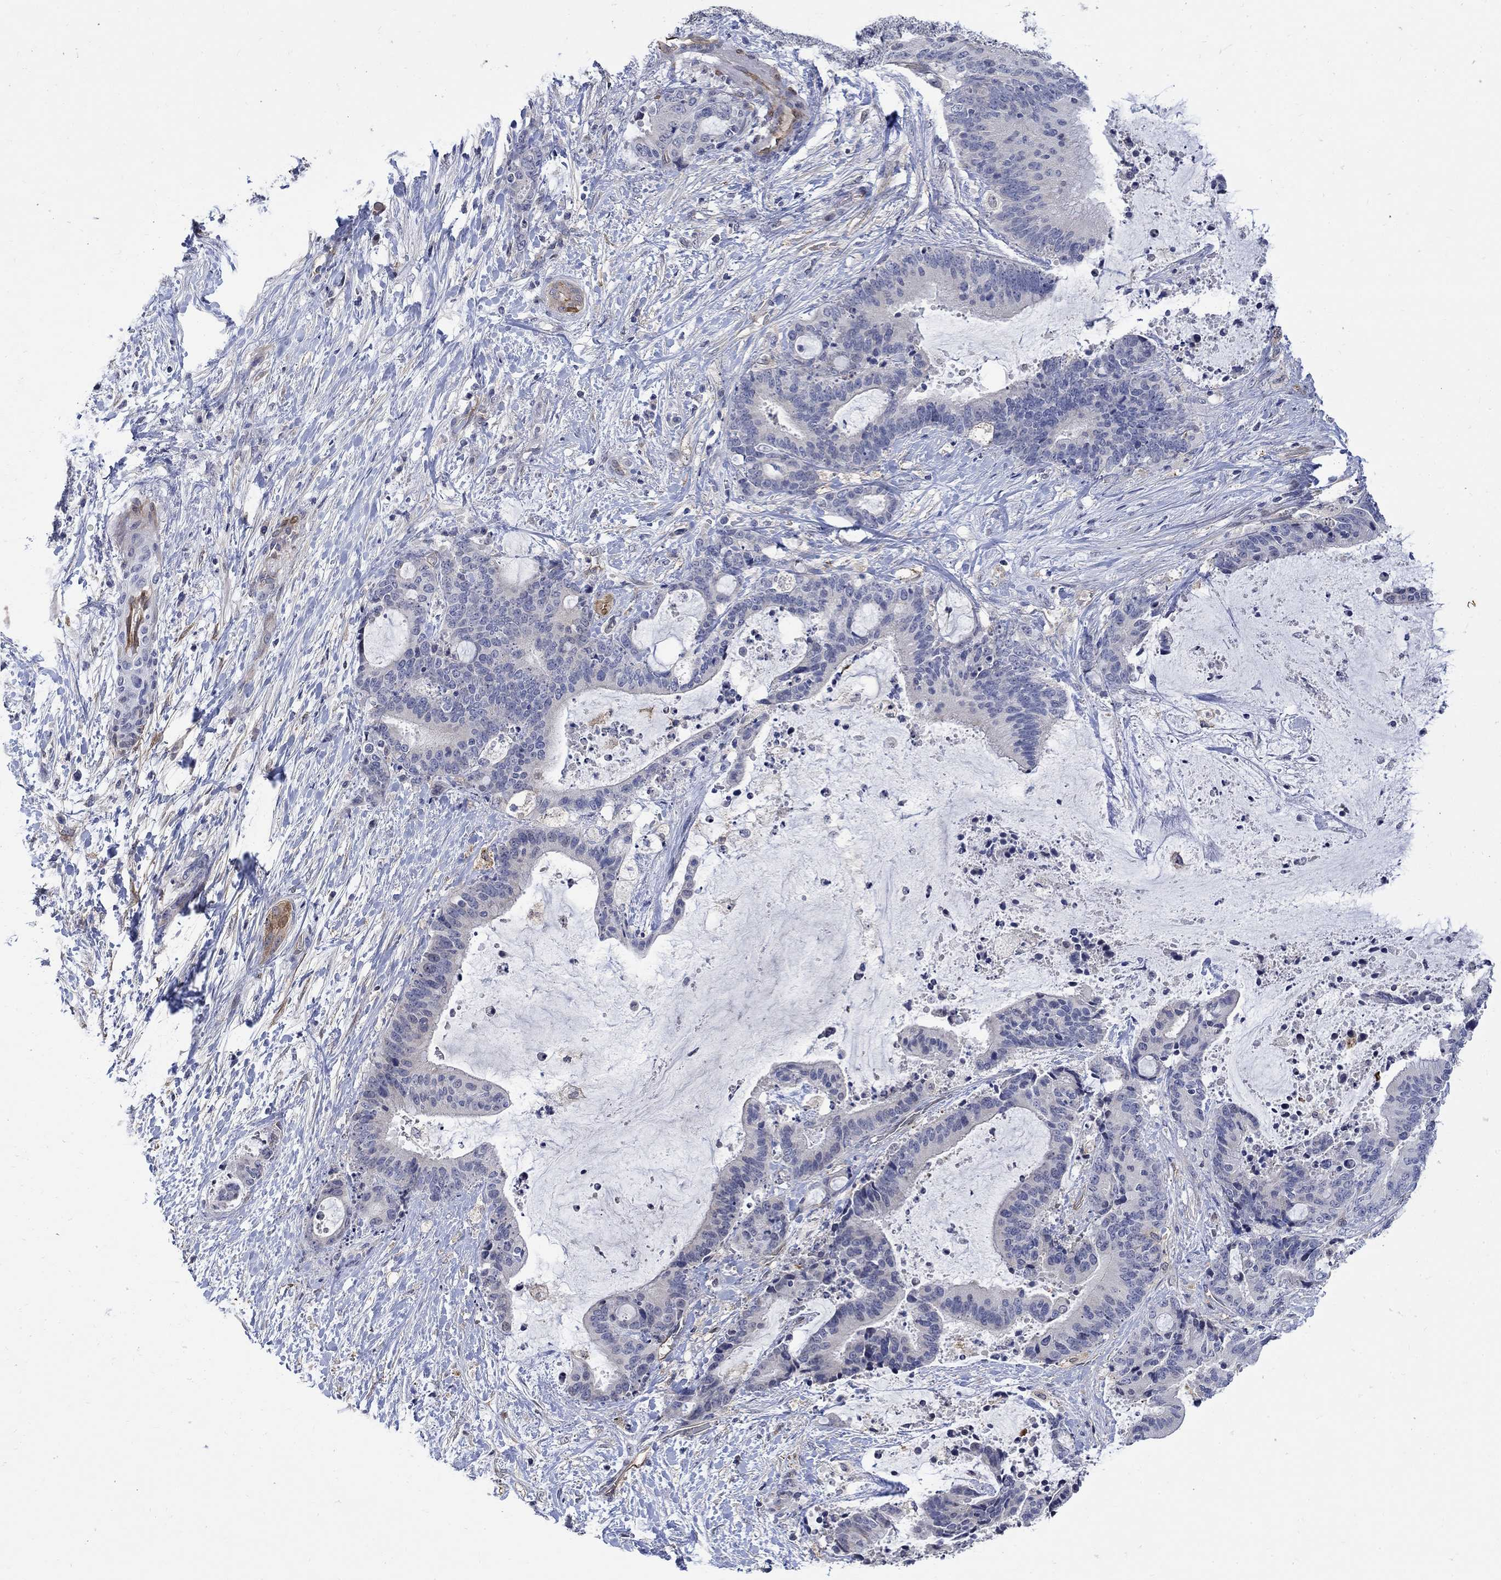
{"staining": {"intensity": "negative", "quantity": "none", "location": "none"}, "tissue": "liver cancer", "cell_type": "Tumor cells", "image_type": "cancer", "snomed": [{"axis": "morphology", "description": "Cholangiocarcinoma"}, {"axis": "topography", "description": "Liver"}], "caption": "The immunohistochemistry (IHC) micrograph has no significant staining in tumor cells of liver cholangiocarcinoma tissue. (Brightfield microscopy of DAB (3,3'-diaminobenzidine) immunohistochemistry at high magnification).", "gene": "TGM2", "patient": {"sex": "female", "age": 73}}